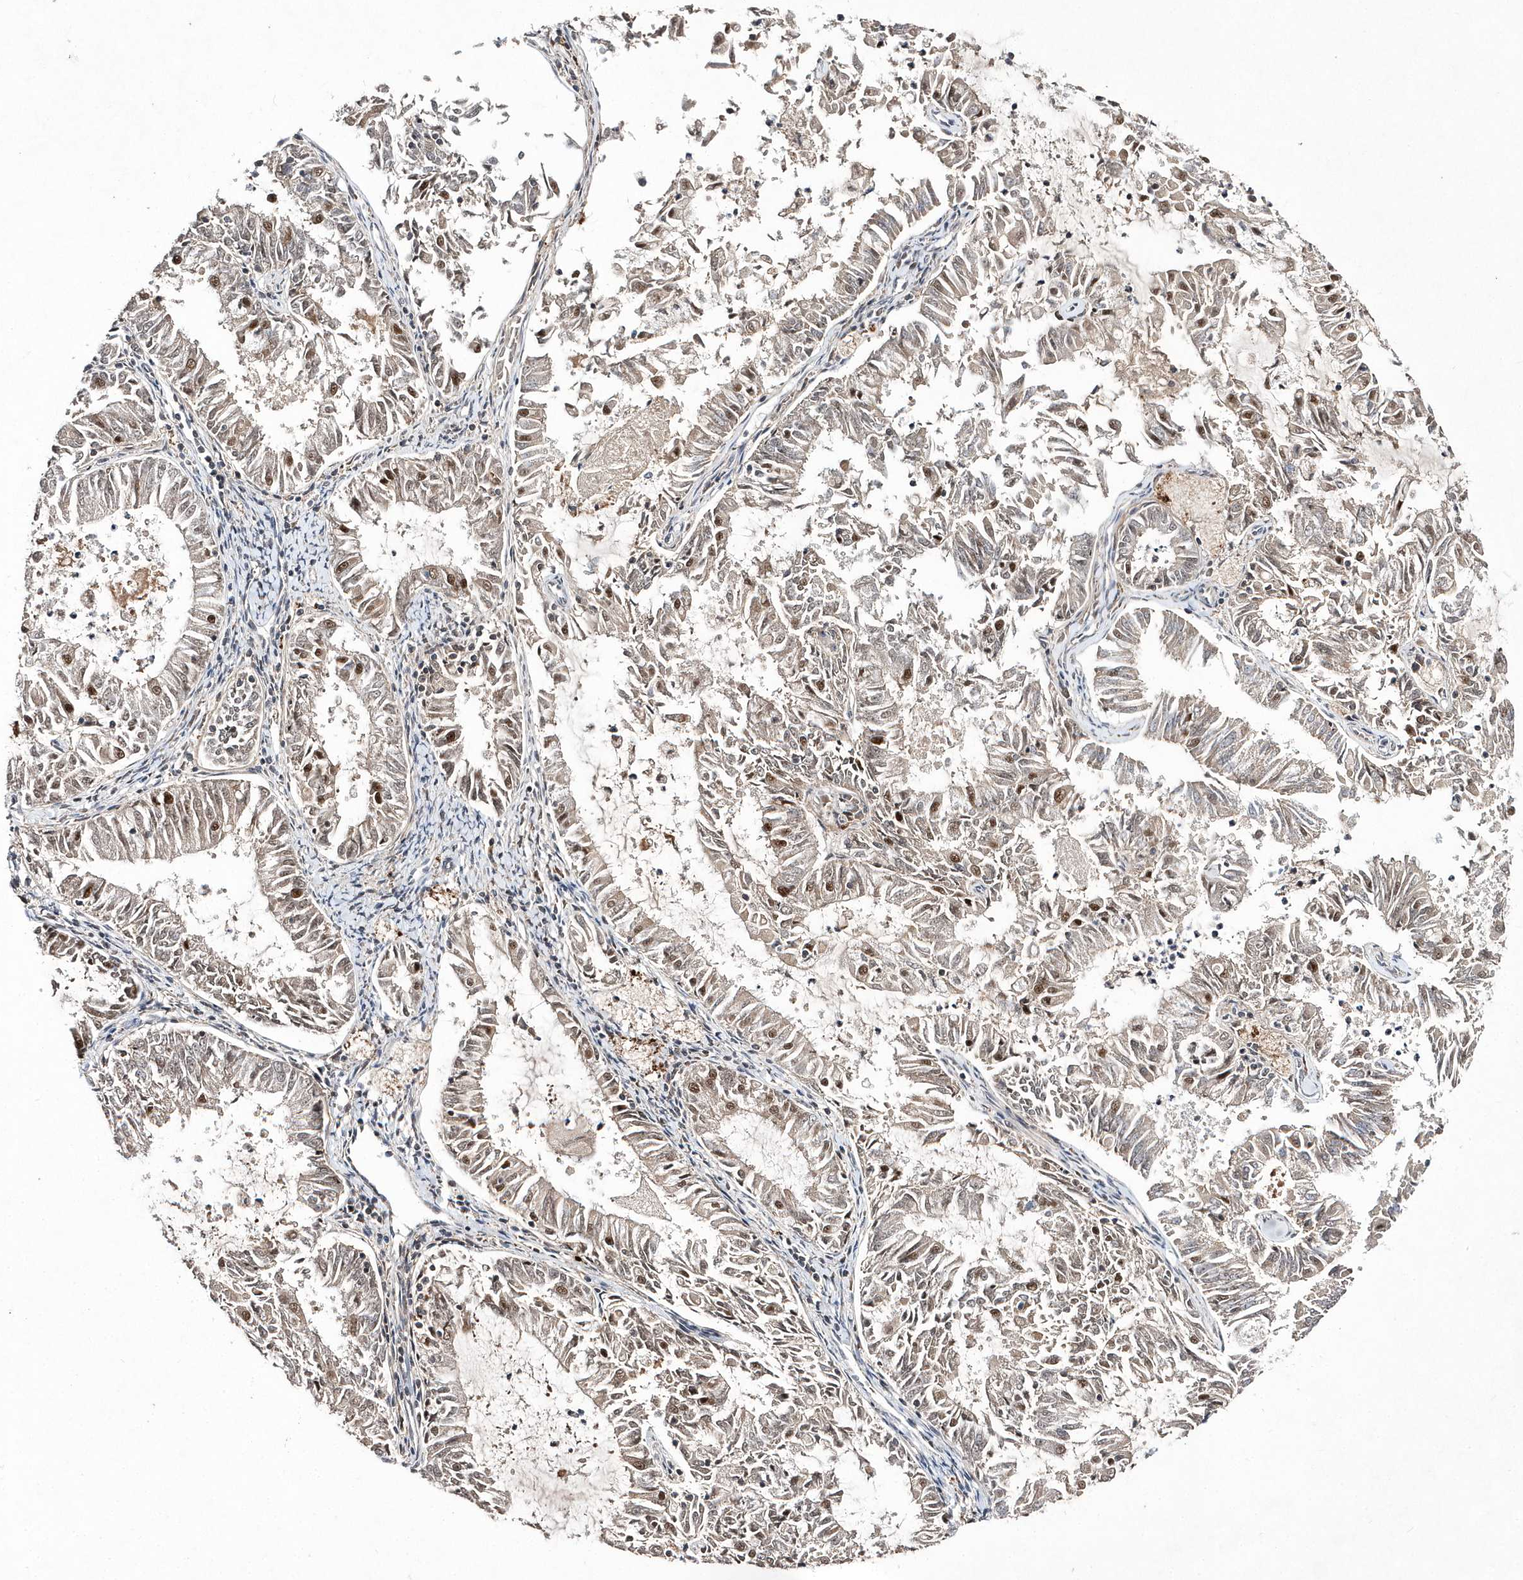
{"staining": {"intensity": "moderate", "quantity": "<25%", "location": "nuclear"}, "tissue": "endometrial cancer", "cell_type": "Tumor cells", "image_type": "cancer", "snomed": [{"axis": "morphology", "description": "Adenocarcinoma, NOS"}, {"axis": "topography", "description": "Endometrium"}], "caption": "Tumor cells display low levels of moderate nuclear positivity in approximately <25% of cells in endometrial adenocarcinoma.", "gene": "TMEM132B", "patient": {"sex": "female", "age": 57}}